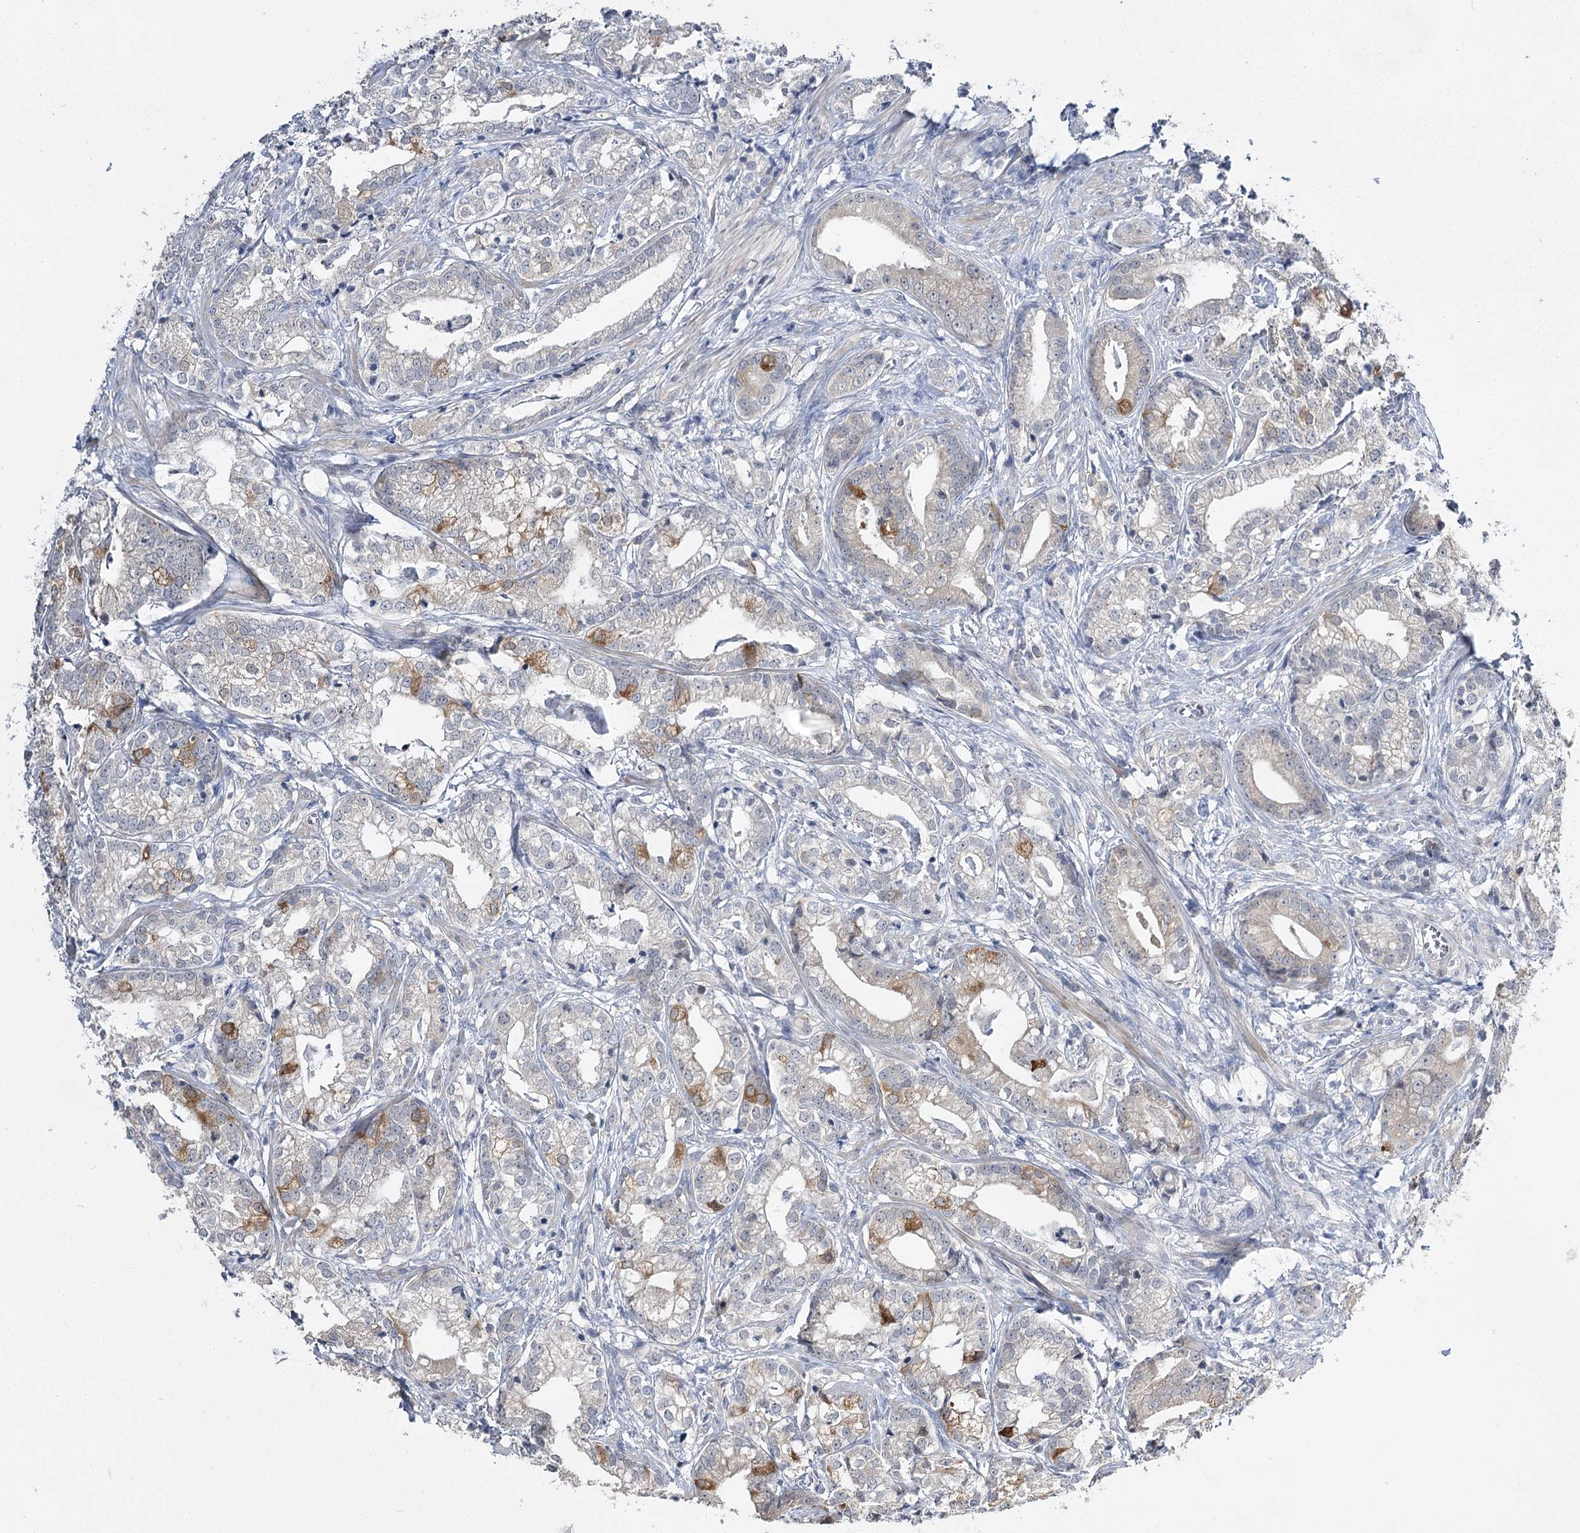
{"staining": {"intensity": "moderate", "quantity": "<25%", "location": "cytoplasmic/membranous"}, "tissue": "prostate cancer", "cell_type": "Tumor cells", "image_type": "cancer", "snomed": [{"axis": "morphology", "description": "Adenocarcinoma, High grade"}, {"axis": "topography", "description": "Prostate"}], "caption": "Prostate cancer stained for a protein (brown) shows moderate cytoplasmic/membranous positive positivity in about <25% of tumor cells.", "gene": "PHYHIPL", "patient": {"sex": "male", "age": 69}}